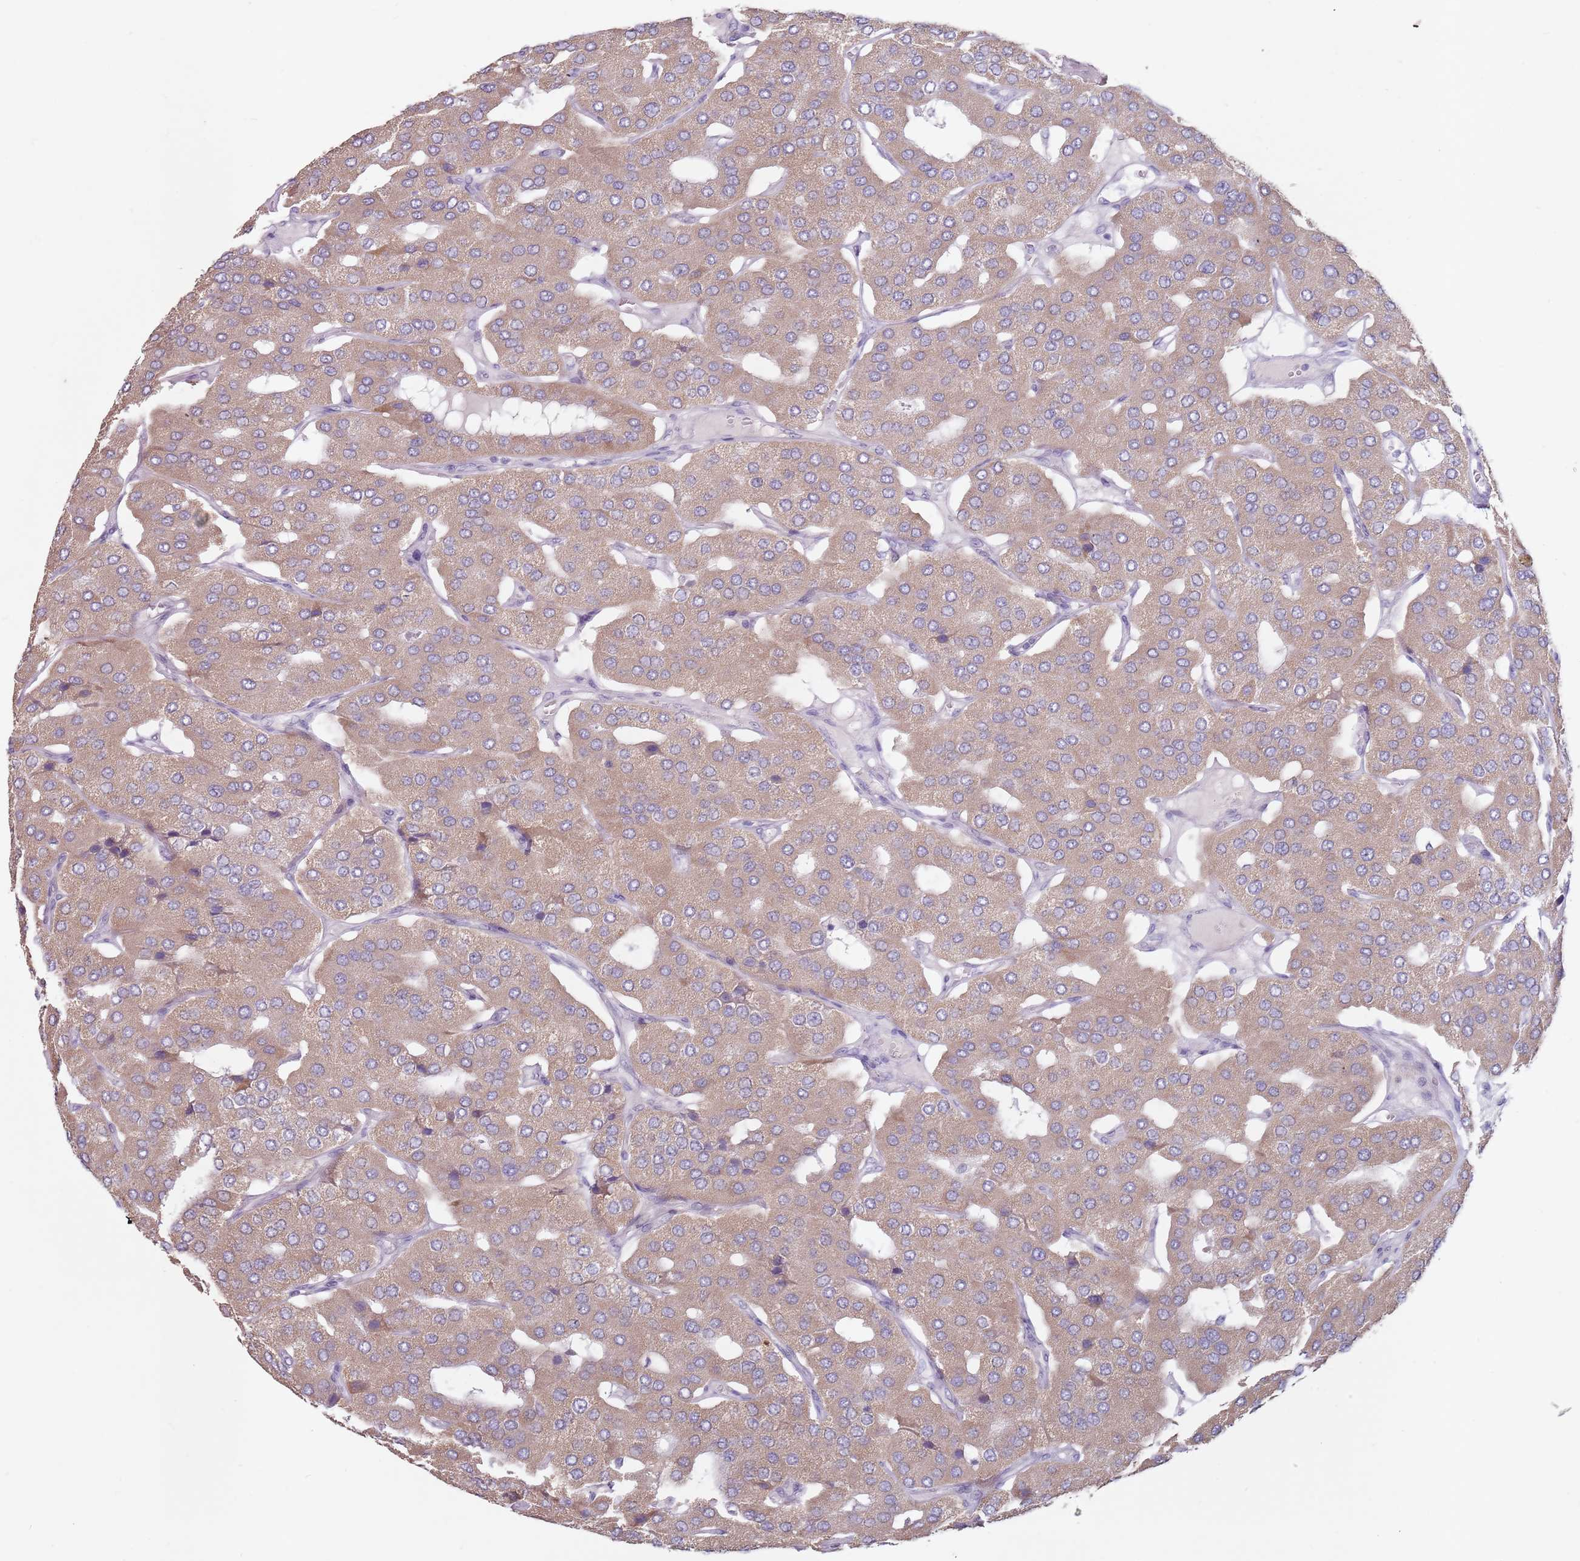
{"staining": {"intensity": "moderate", "quantity": ">75%", "location": "cytoplasmic/membranous"}, "tissue": "parathyroid gland", "cell_type": "Glandular cells", "image_type": "normal", "snomed": [{"axis": "morphology", "description": "Normal tissue, NOS"}, {"axis": "morphology", "description": "Adenoma, NOS"}, {"axis": "topography", "description": "Parathyroid gland"}], "caption": "The histopathology image exhibits a brown stain indicating the presence of a protein in the cytoplasmic/membranous of glandular cells in parathyroid gland.", "gene": "STYK1", "patient": {"sex": "female", "age": 86}}